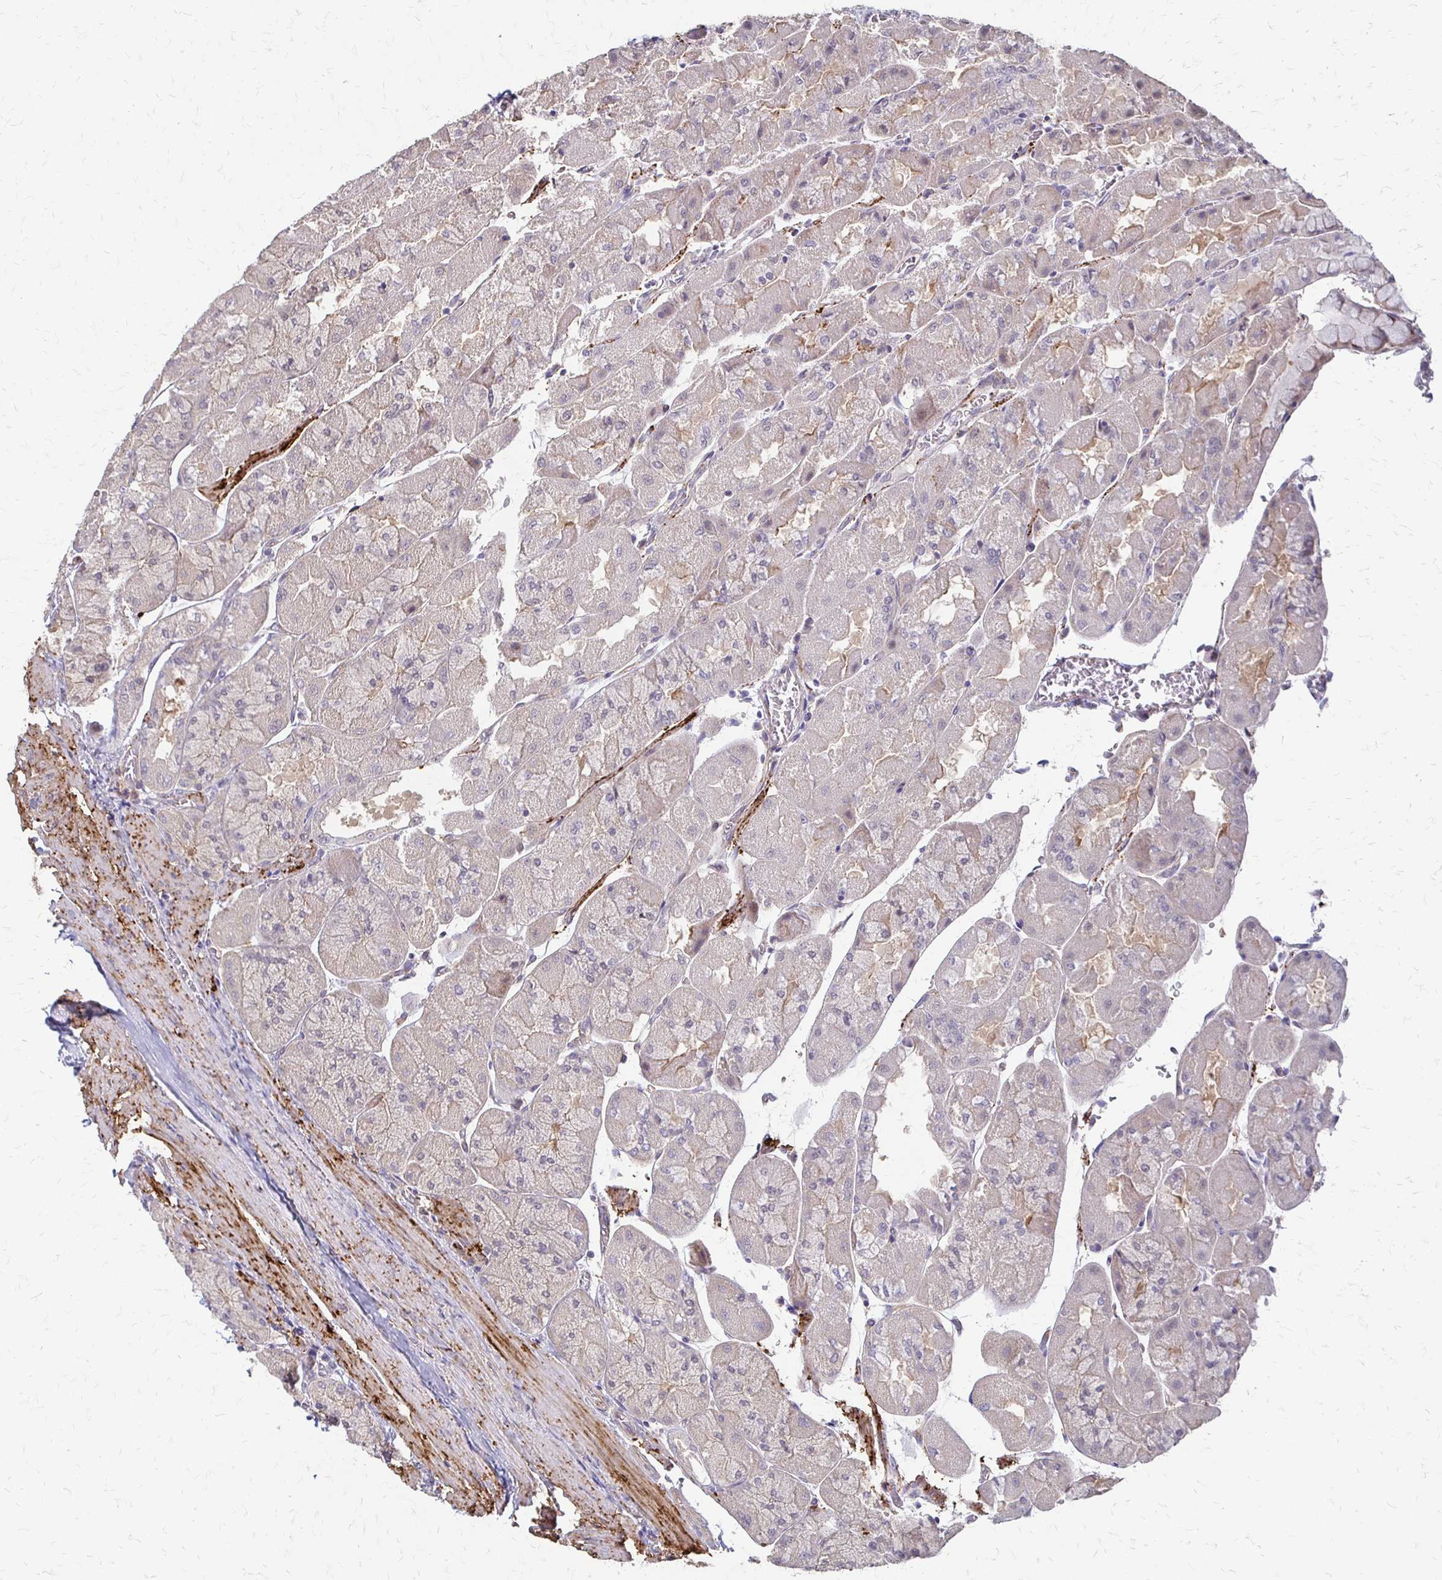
{"staining": {"intensity": "moderate", "quantity": "<25%", "location": "cytoplasmic/membranous"}, "tissue": "stomach", "cell_type": "Glandular cells", "image_type": "normal", "snomed": [{"axis": "morphology", "description": "Normal tissue, NOS"}, {"axis": "topography", "description": "Stomach"}], "caption": "A brown stain highlights moderate cytoplasmic/membranous expression of a protein in glandular cells of normal human stomach. The protein of interest is stained brown, and the nuclei are stained in blue (DAB (3,3'-diaminobenzidine) IHC with brightfield microscopy, high magnification).", "gene": "CFL2", "patient": {"sex": "female", "age": 61}}